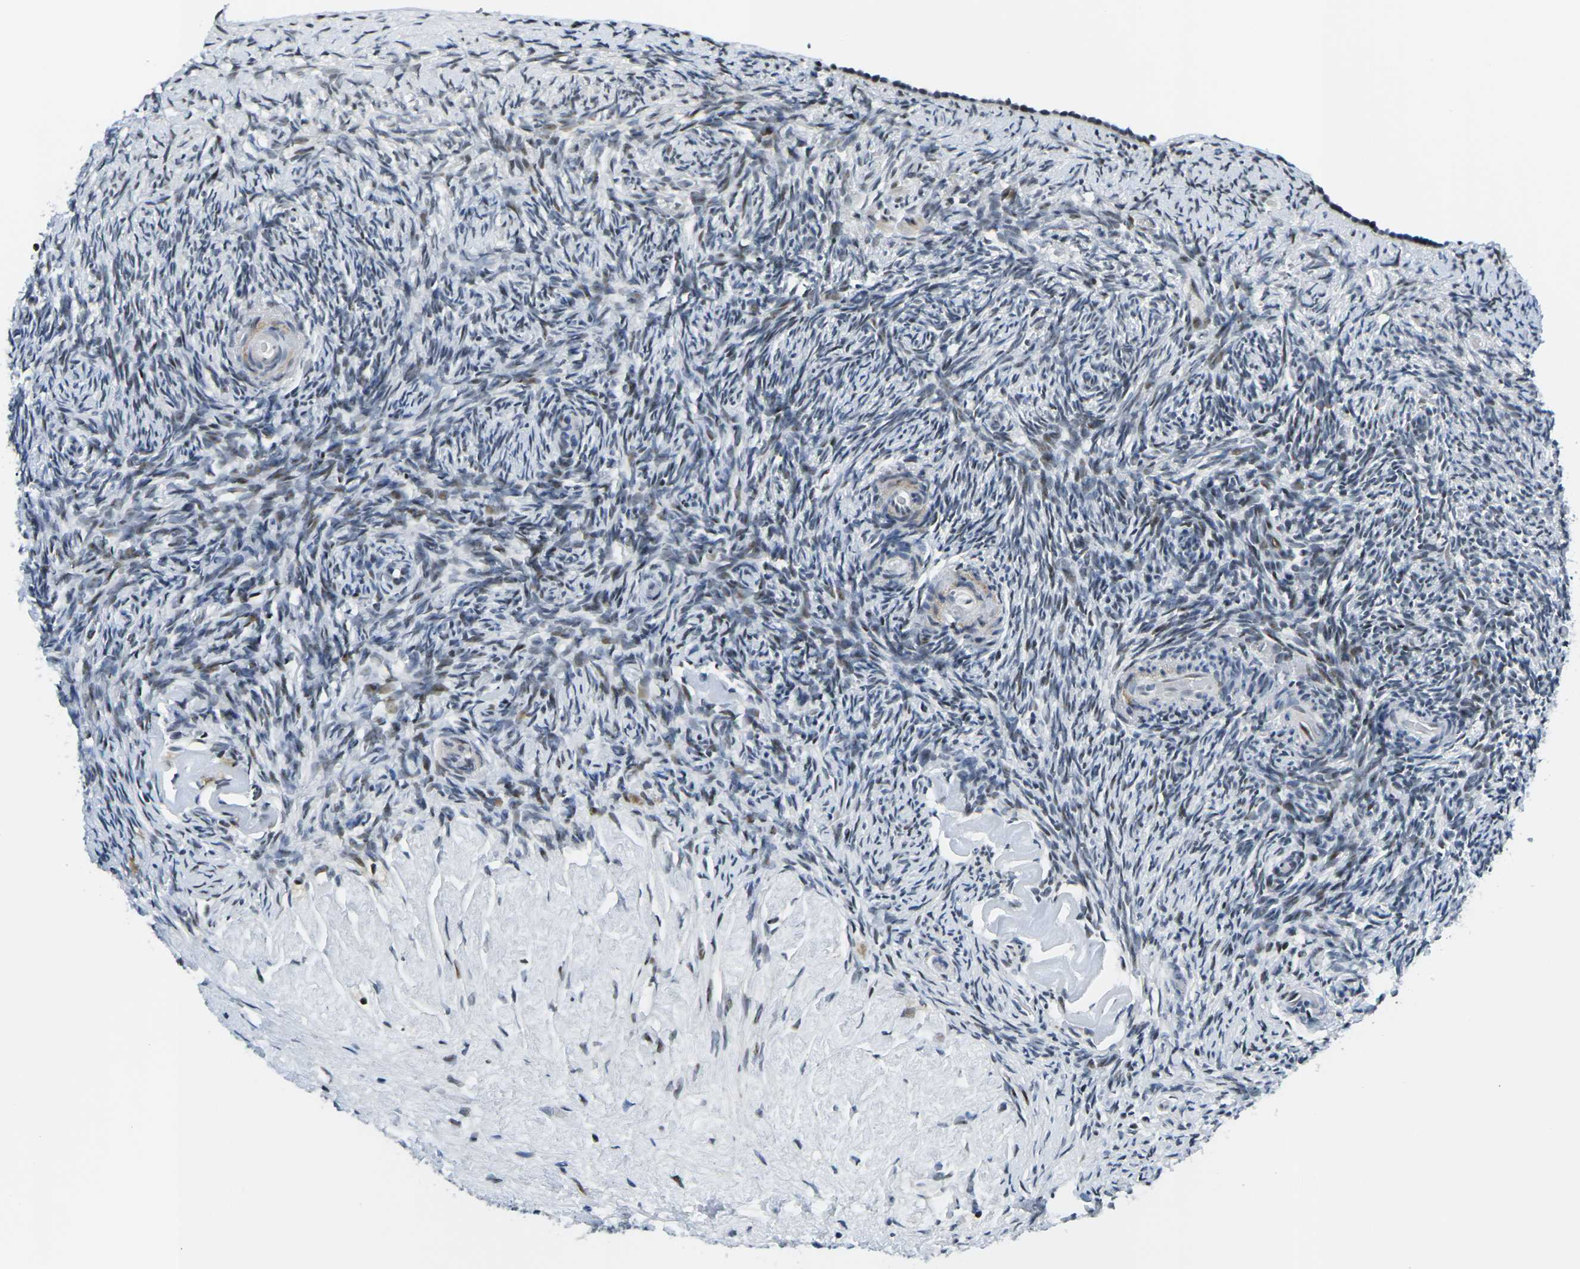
{"staining": {"intensity": "weak", "quantity": "<25%", "location": "nuclear"}, "tissue": "ovary", "cell_type": "Ovarian stroma cells", "image_type": "normal", "snomed": [{"axis": "morphology", "description": "Normal tissue, NOS"}, {"axis": "topography", "description": "Ovary"}], "caption": "Unremarkable ovary was stained to show a protein in brown. There is no significant expression in ovarian stroma cells. Brightfield microscopy of immunohistochemistry stained with DAB (3,3'-diaminobenzidine) (brown) and hematoxylin (blue), captured at high magnification.", "gene": "PRPF8", "patient": {"sex": "female", "age": 60}}